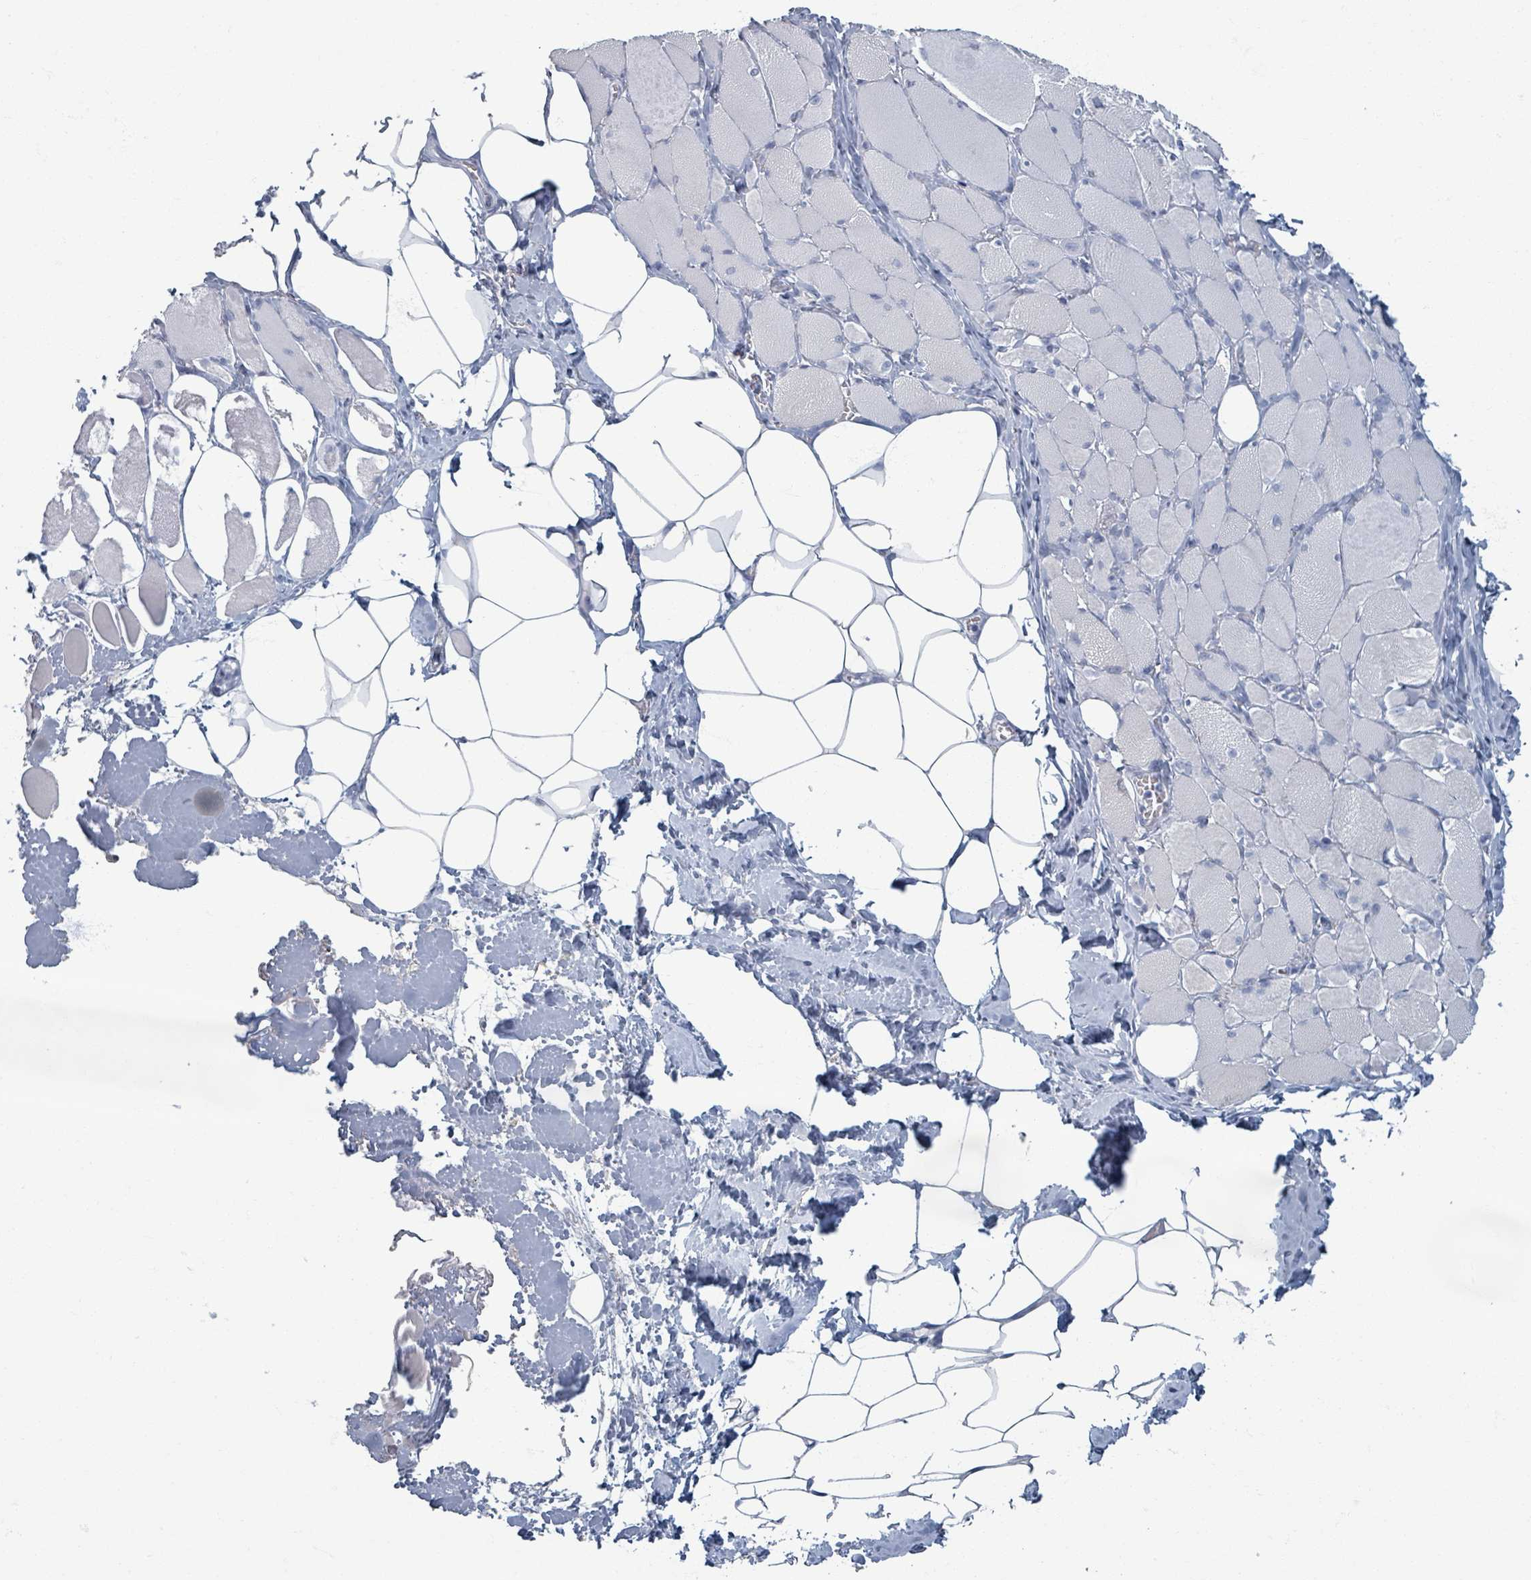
{"staining": {"intensity": "negative", "quantity": "none", "location": "none"}, "tissue": "skeletal muscle", "cell_type": "Myocytes", "image_type": "normal", "snomed": [{"axis": "morphology", "description": "Normal tissue, NOS"}, {"axis": "morphology", "description": "Basal cell carcinoma"}, {"axis": "topography", "description": "Skeletal muscle"}], "caption": "IHC histopathology image of normal skeletal muscle: human skeletal muscle stained with DAB (3,3'-diaminobenzidine) exhibits no significant protein positivity in myocytes.", "gene": "TAS2R1", "patient": {"sex": "female", "age": 64}}